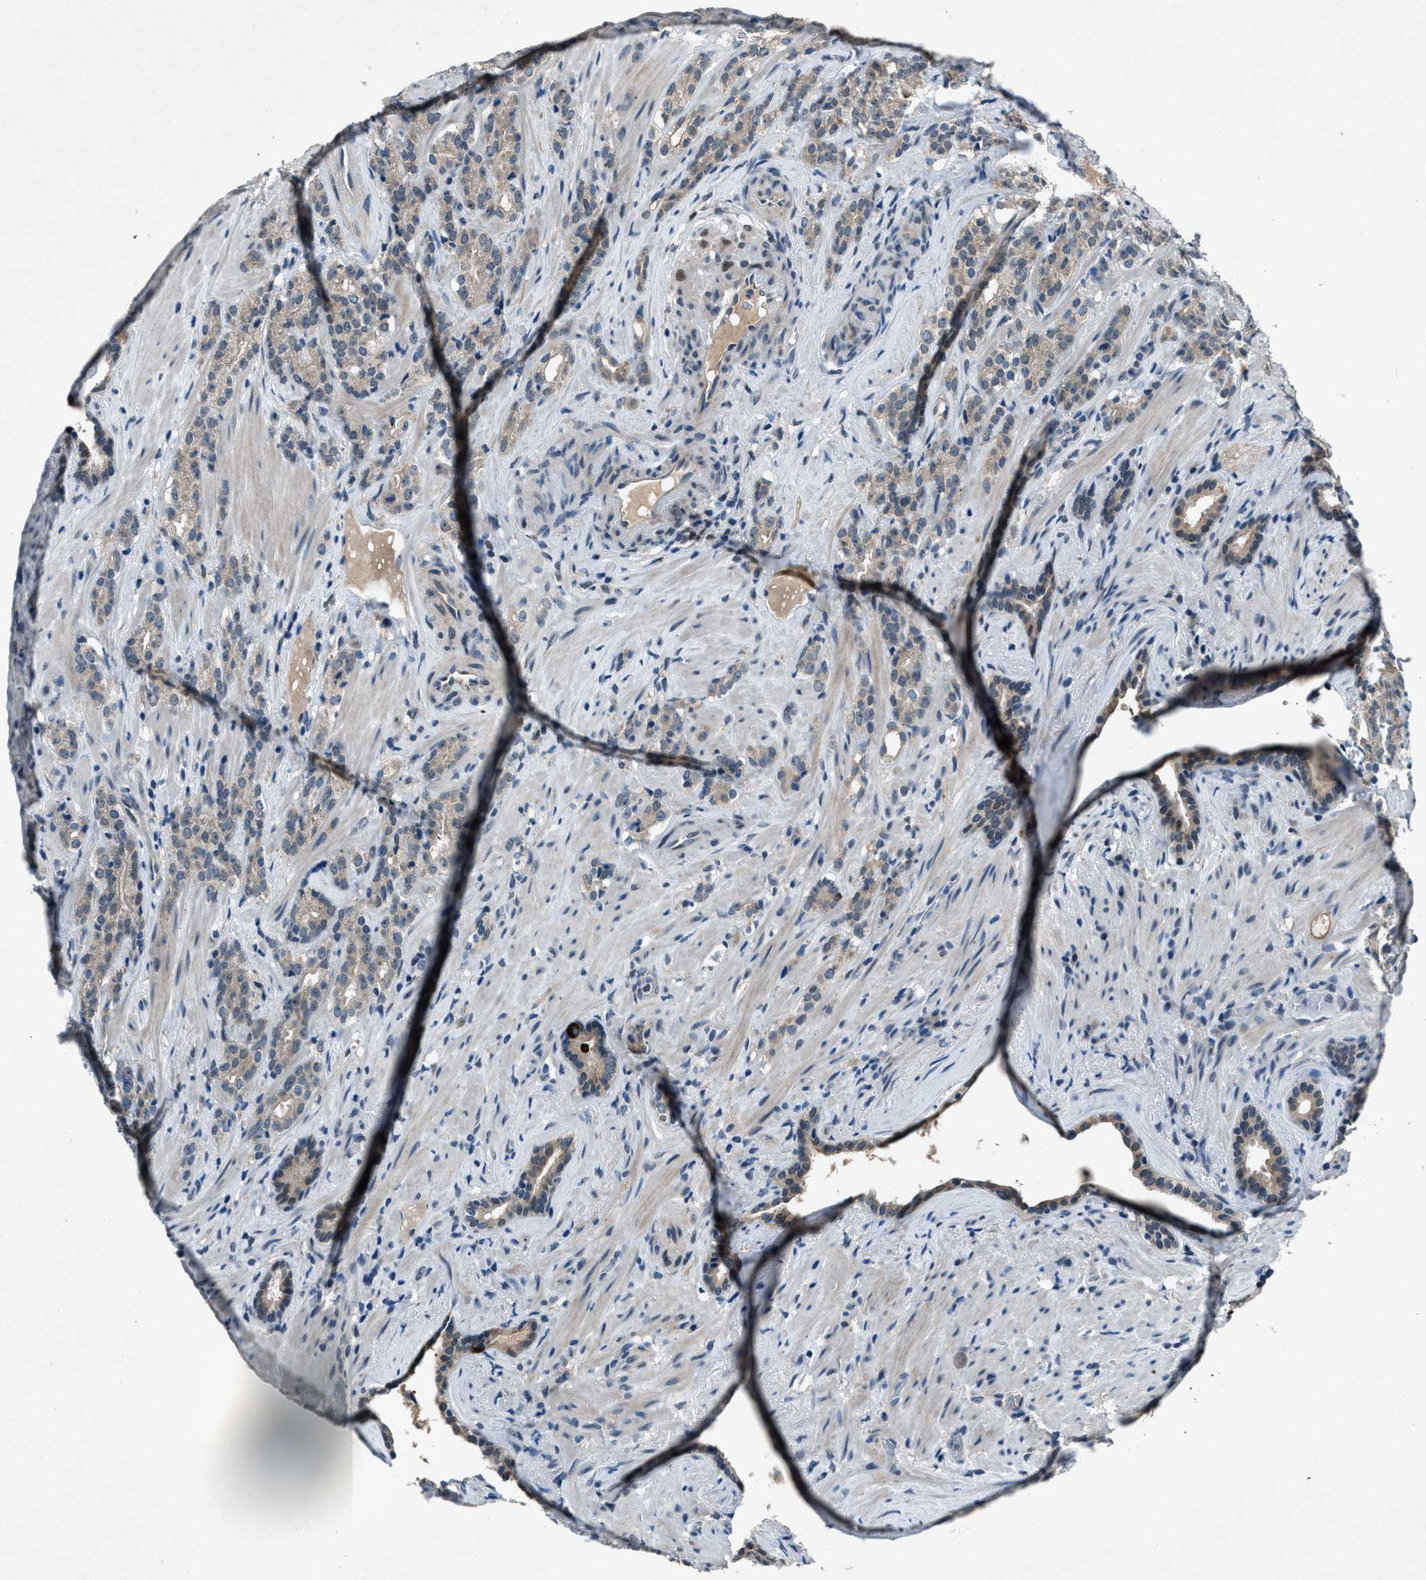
{"staining": {"intensity": "weak", "quantity": ">75%", "location": "cytoplasmic/membranous"}, "tissue": "prostate cancer", "cell_type": "Tumor cells", "image_type": "cancer", "snomed": [{"axis": "morphology", "description": "Adenocarcinoma, High grade"}, {"axis": "topography", "description": "Prostate"}], "caption": "A high-resolution histopathology image shows immunohistochemistry staining of prostate cancer, which shows weak cytoplasmic/membranous positivity in approximately >75% of tumor cells. (IHC, brightfield microscopy, high magnification).", "gene": "DUSP19", "patient": {"sex": "male", "age": 71}}